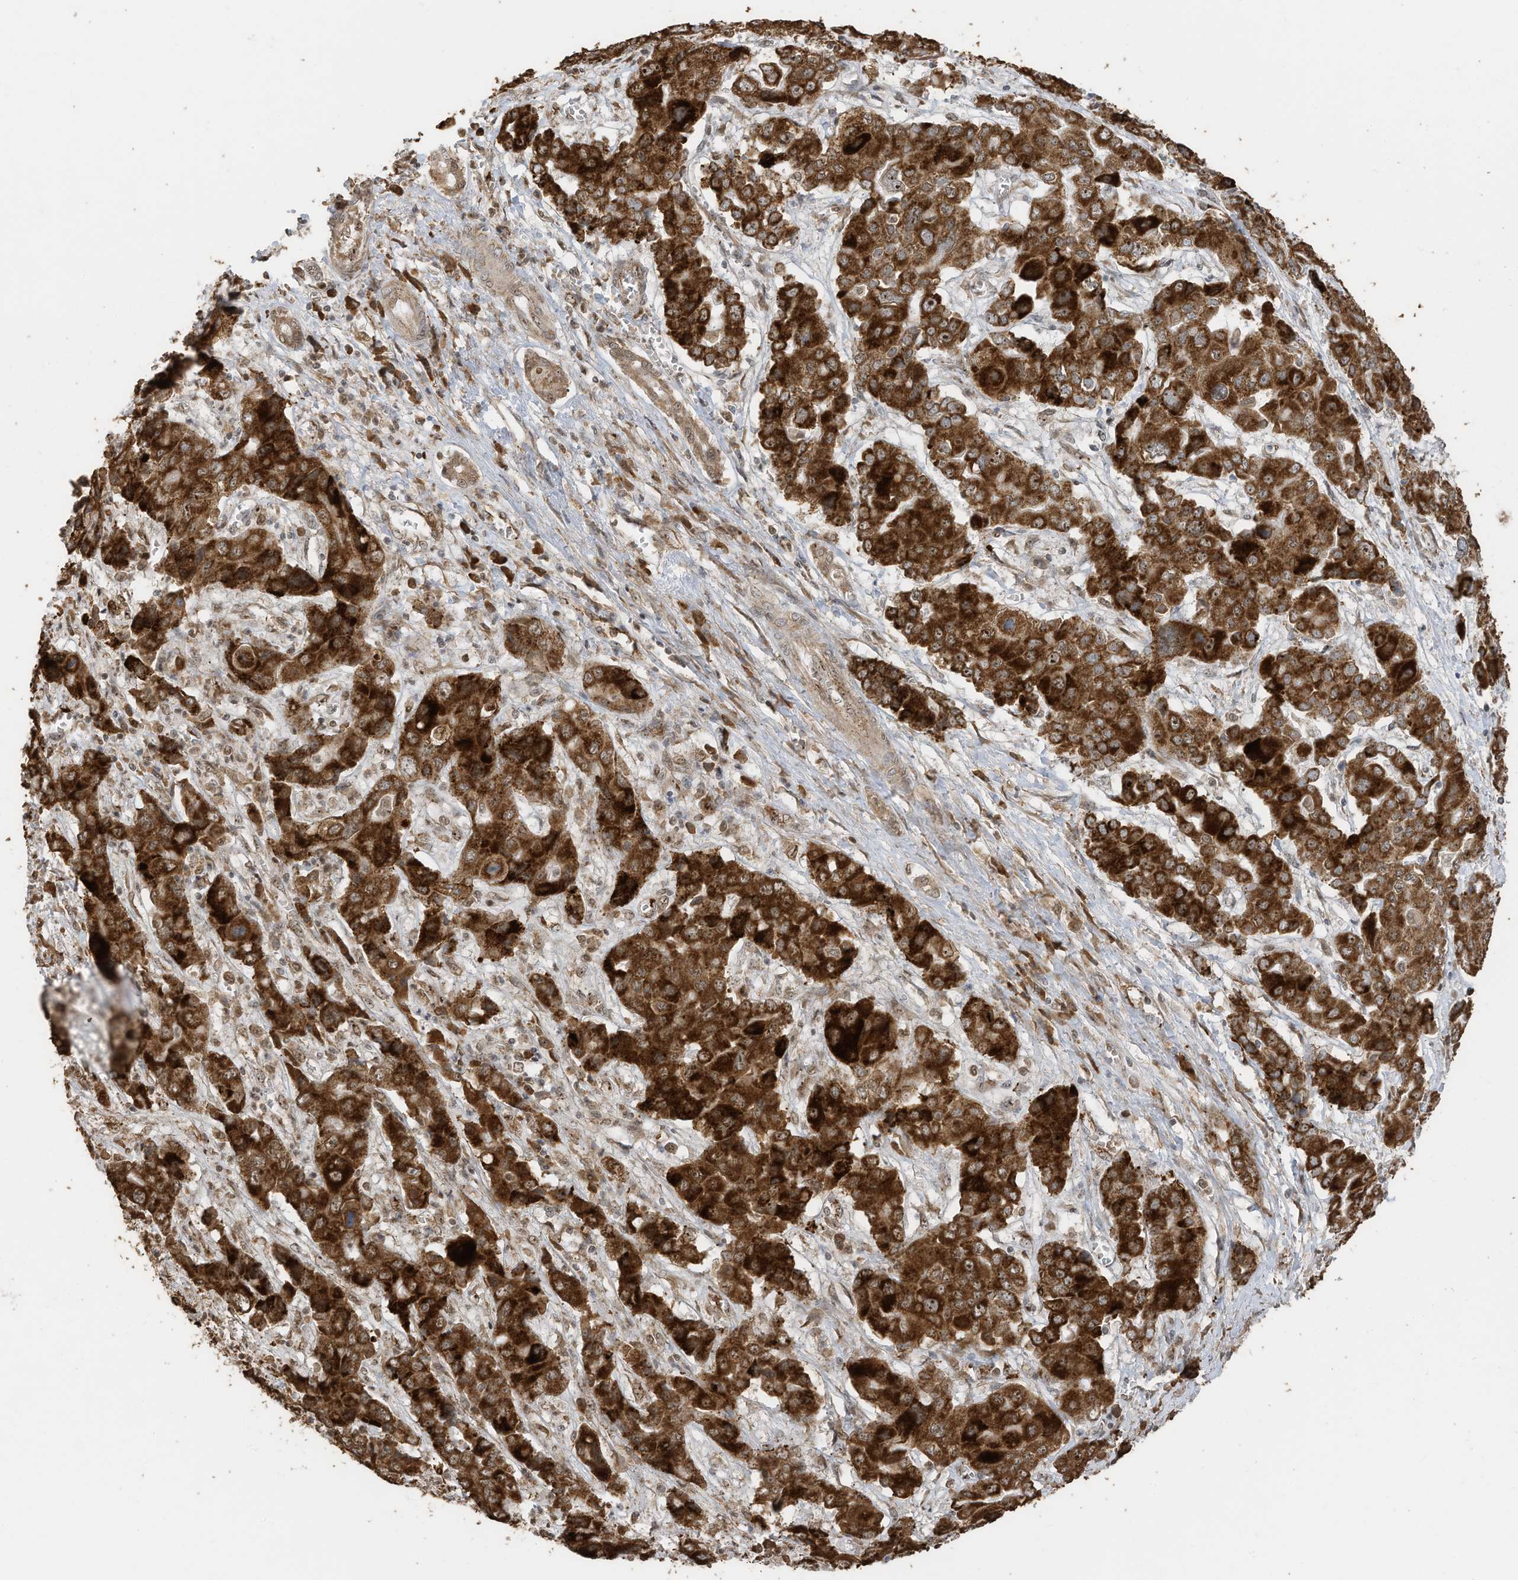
{"staining": {"intensity": "strong", "quantity": ">75%", "location": "cytoplasmic/membranous,nuclear"}, "tissue": "liver cancer", "cell_type": "Tumor cells", "image_type": "cancer", "snomed": [{"axis": "morphology", "description": "Cholangiocarcinoma"}, {"axis": "topography", "description": "Liver"}], "caption": "This is a micrograph of immunohistochemistry staining of cholangiocarcinoma (liver), which shows strong staining in the cytoplasmic/membranous and nuclear of tumor cells.", "gene": "ERLEC1", "patient": {"sex": "male", "age": 67}}